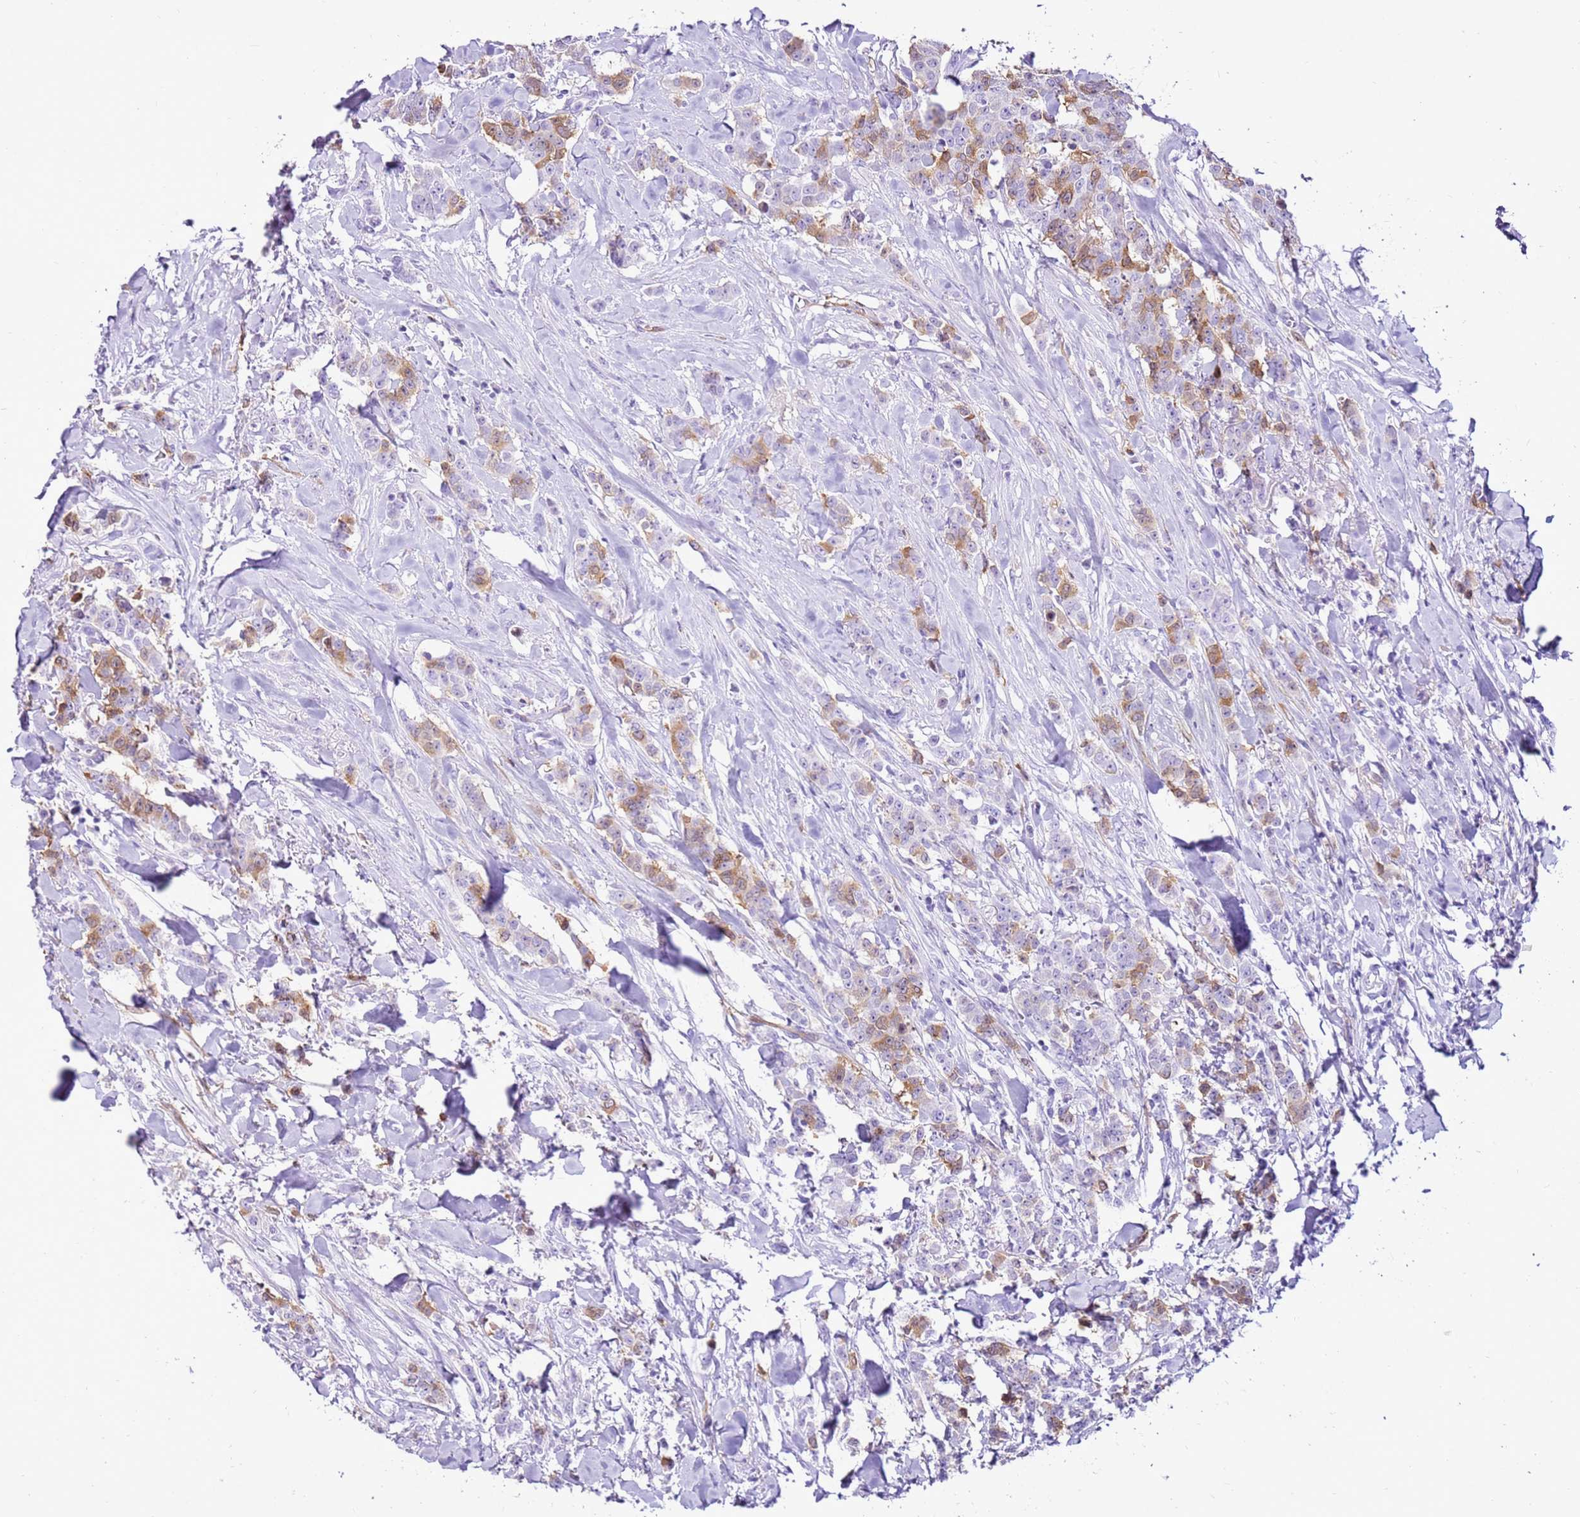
{"staining": {"intensity": "moderate", "quantity": "<25%", "location": "cytoplasmic/membranous"}, "tissue": "breast cancer", "cell_type": "Tumor cells", "image_type": "cancer", "snomed": [{"axis": "morphology", "description": "Duct carcinoma"}, {"axis": "topography", "description": "Breast"}], "caption": "Intraductal carcinoma (breast) stained with DAB IHC demonstrates low levels of moderate cytoplasmic/membranous staining in about <25% of tumor cells.", "gene": "SPC25", "patient": {"sex": "female", "age": 40}}